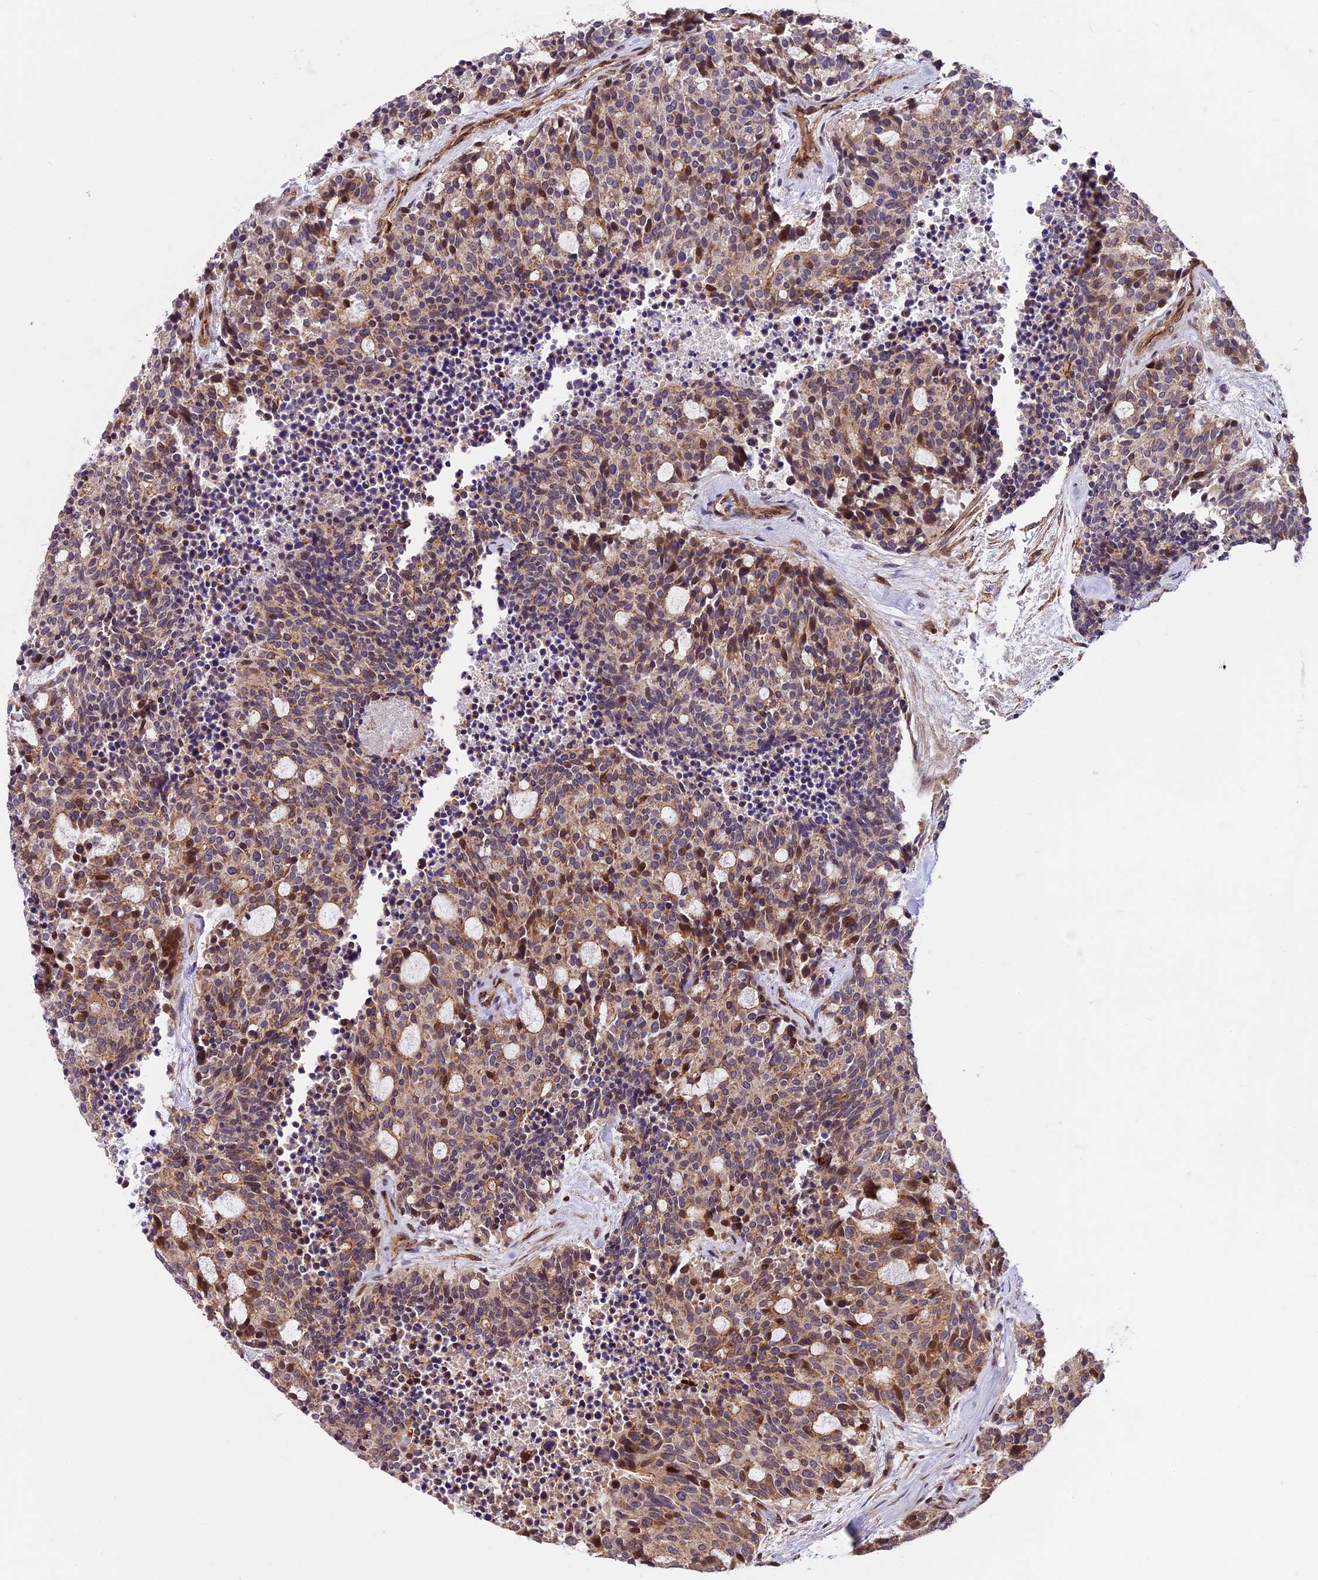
{"staining": {"intensity": "weak", "quantity": ">75%", "location": "cytoplasmic/membranous"}, "tissue": "carcinoid", "cell_type": "Tumor cells", "image_type": "cancer", "snomed": [{"axis": "morphology", "description": "Carcinoid, malignant, NOS"}, {"axis": "topography", "description": "Pancreas"}], "caption": "A photomicrograph showing weak cytoplasmic/membranous expression in about >75% of tumor cells in carcinoid (malignant), as visualized by brown immunohistochemical staining.", "gene": "HERPUD1", "patient": {"sex": "female", "age": 54}}